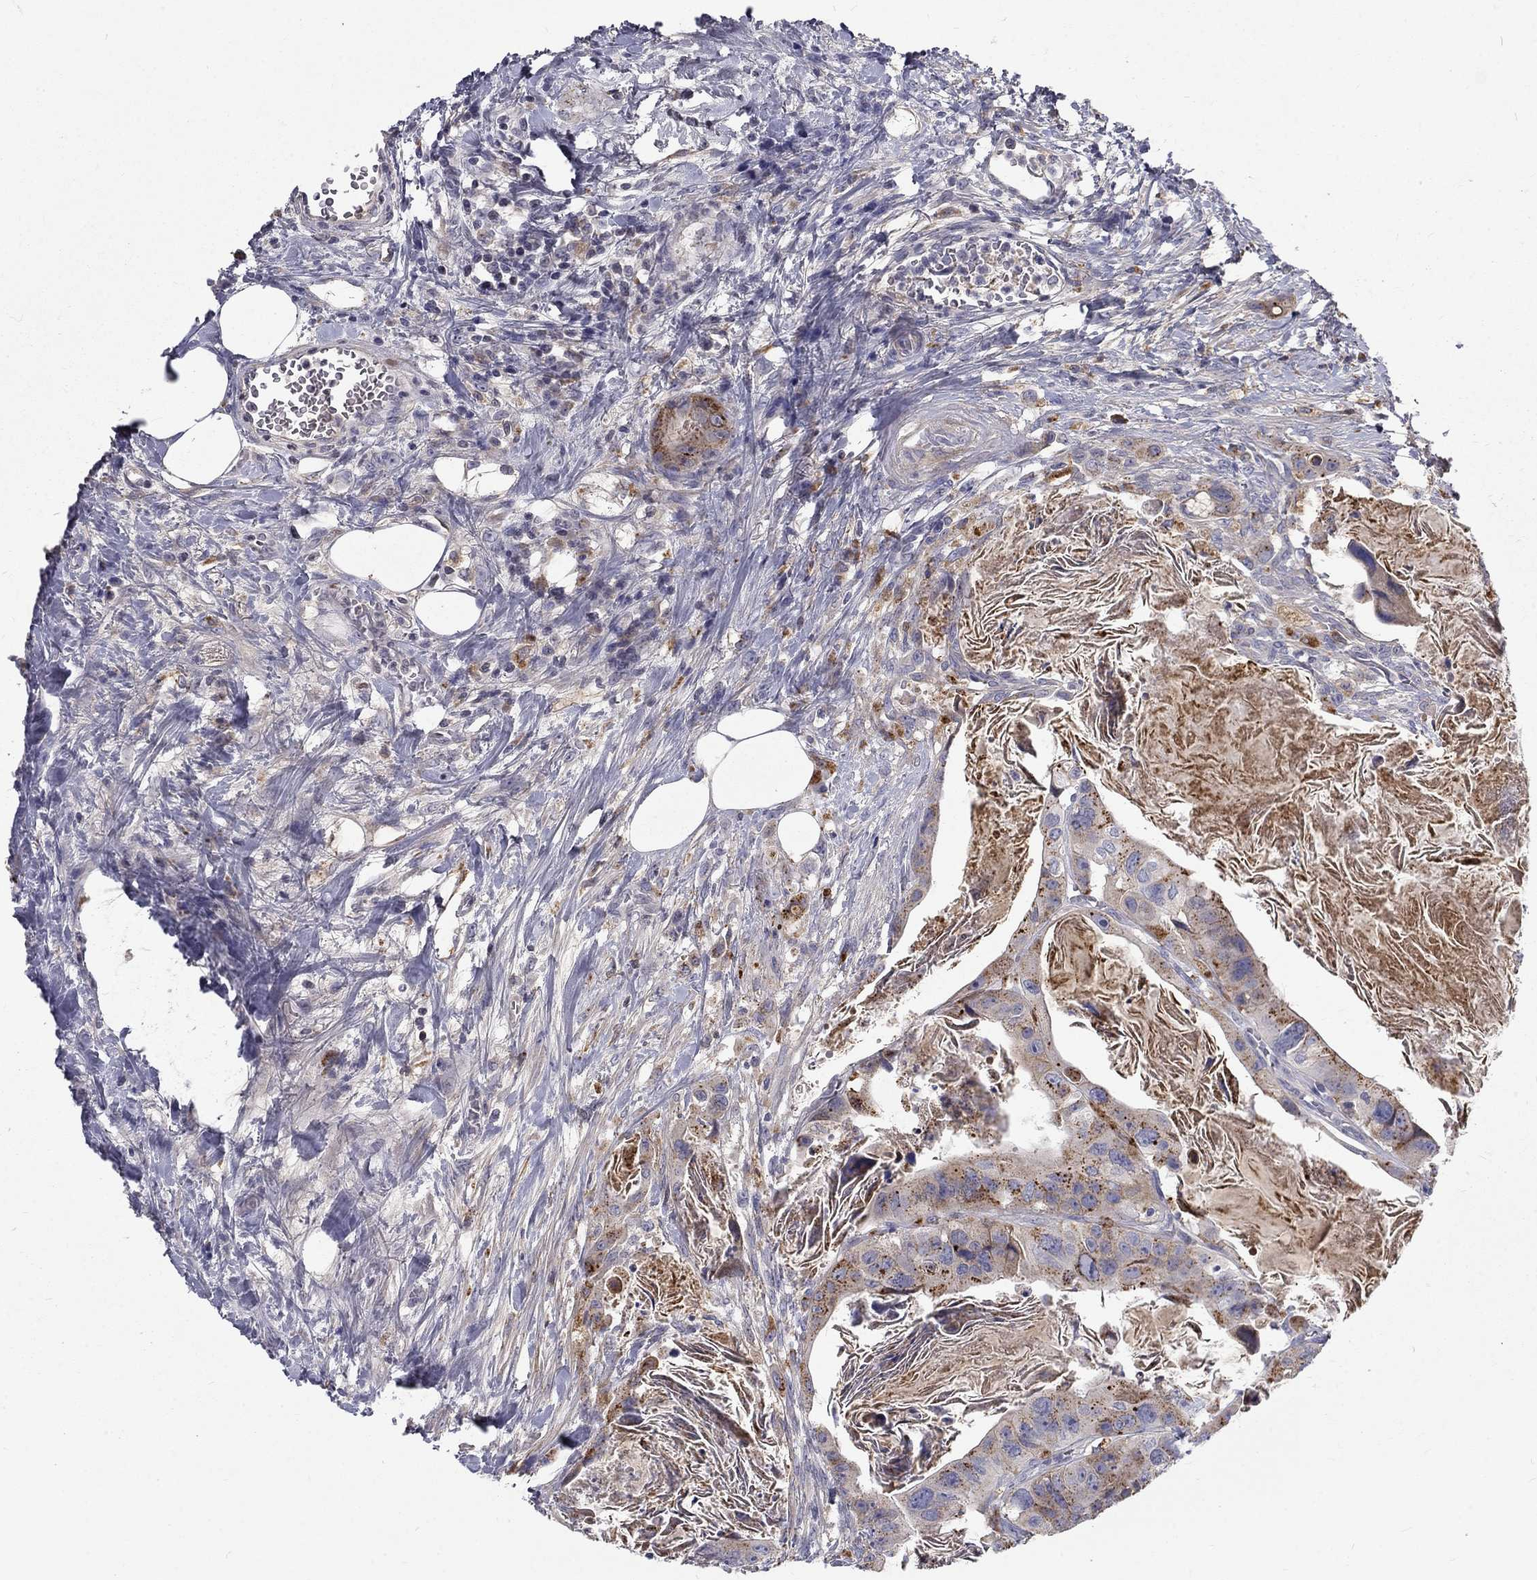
{"staining": {"intensity": "strong", "quantity": "<25%", "location": "cytoplasmic/membranous"}, "tissue": "colorectal cancer", "cell_type": "Tumor cells", "image_type": "cancer", "snomed": [{"axis": "morphology", "description": "Adenocarcinoma, NOS"}, {"axis": "topography", "description": "Rectum"}], "caption": "Protein analysis of colorectal adenocarcinoma tissue demonstrates strong cytoplasmic/membranous expression in about <25% of tumor cells.", "gene": "EPDR1", "patient": {"sex": "male", "age": 64}}